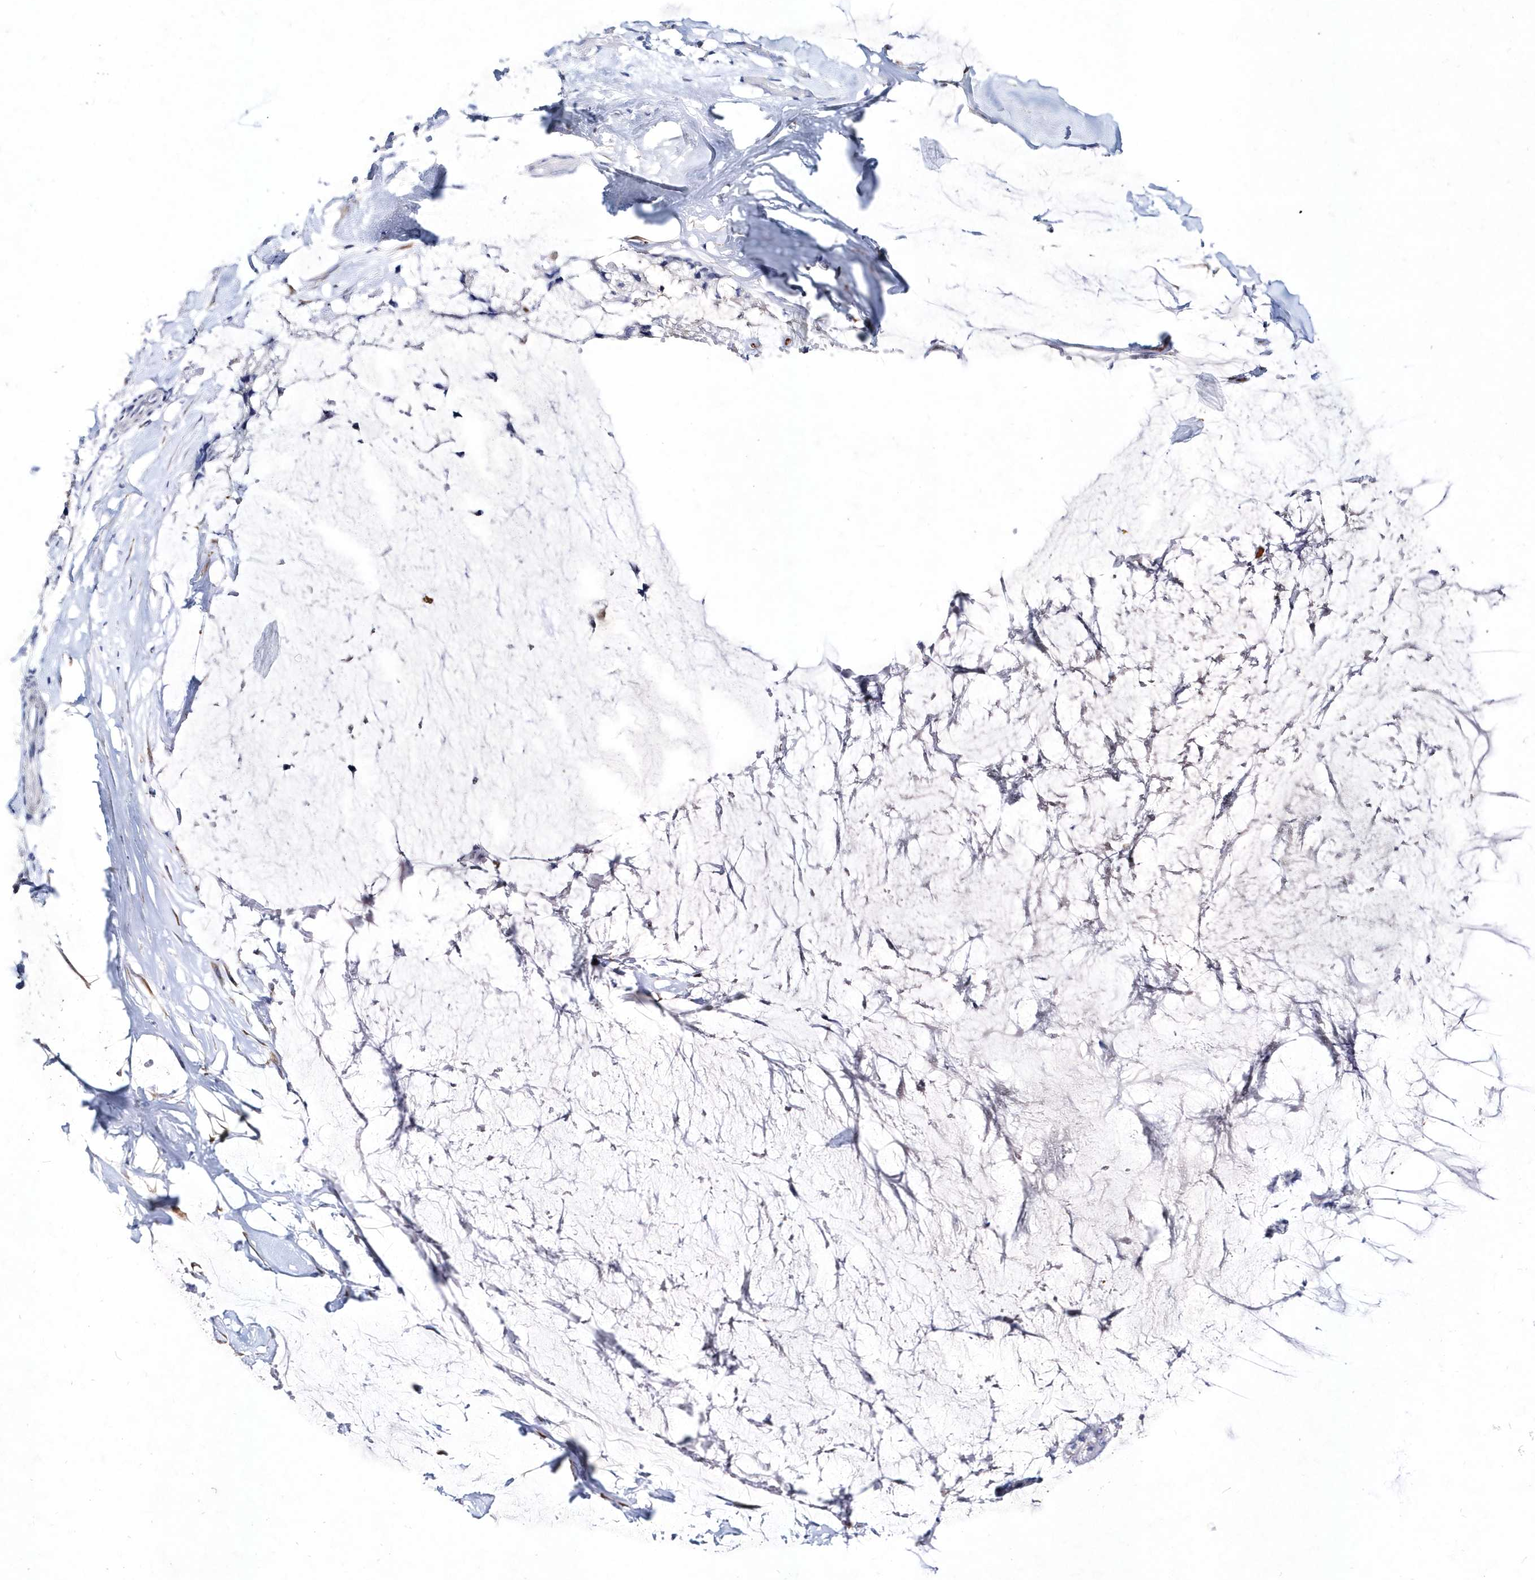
{"staining": {"intensity": "negative", "quantity": "none", "location": "none"}, "tissue": "ovarian cancer", "cell_type": "Tumor cells", "image_type": "cancer", "snomed": [{"axis": "morphology", "description": "Cystadenocarcinoma, mucinous, NOS"}, {"axis": "topography", "description": "Ovary"}], "caption": "Immunohistochemistry of human ovarian mucinous cystadenocarcinoma displays no staining in tumor cells. Brightfield microscopy of immunohistochemistry (IHC) stained with DAB (3,3'-diaminobenzidine) (brown) and hematoxylin (blue), captured at high magnification.", "gene": "SPINK7", "patient": {"sex": "female", "age": 39}}